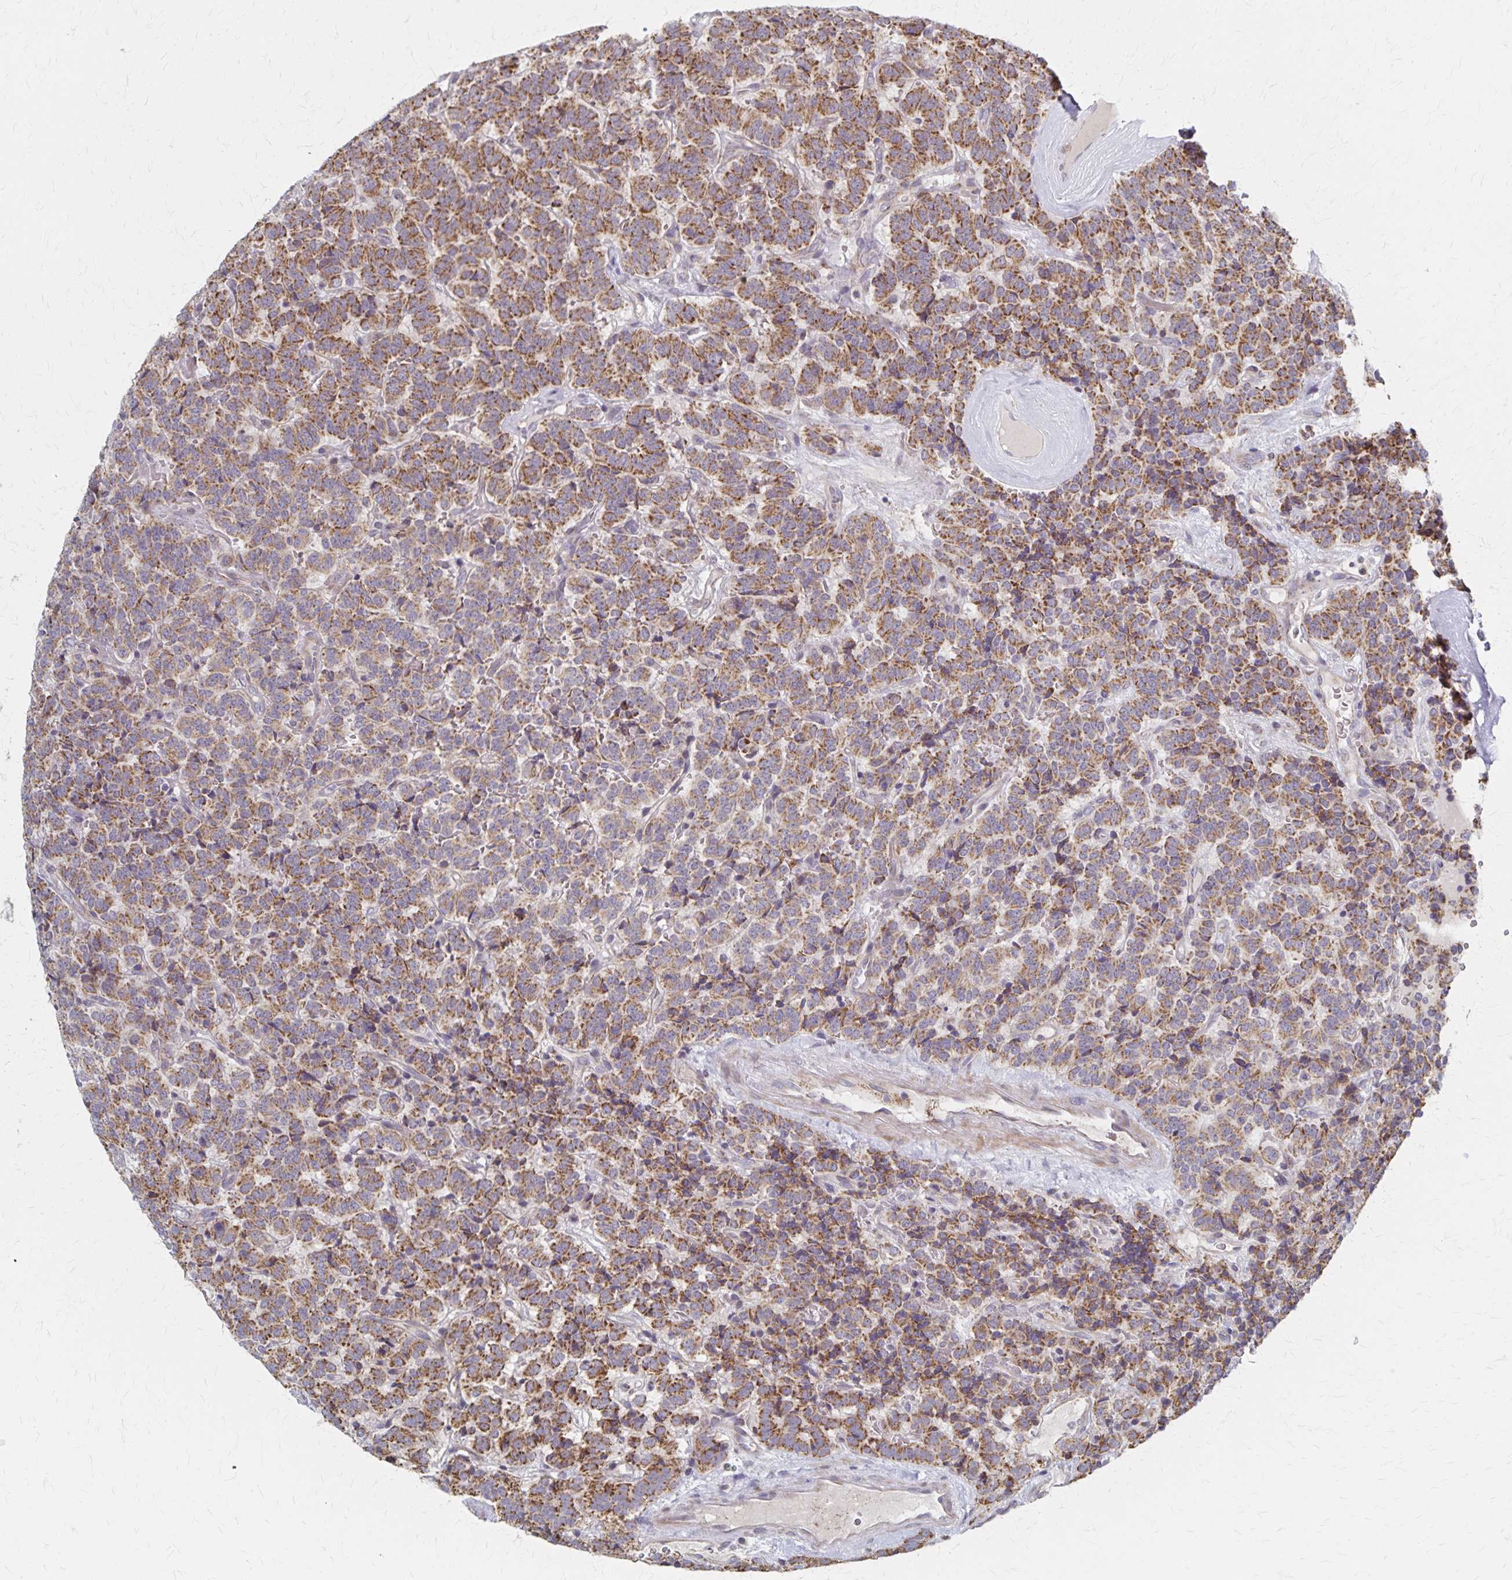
{"staining": {"intensity": "moderate", "quantity": ">75%", "location": "cytoplasmic/membranous"}, "tissue": "carcinoid", "cell_type": "Tumor cells", "image_type": "cancer", "snomed": [{"axis": "morphology", "description": "Carcinoid, malignant, NOS"}, {"axis": "topography", "description": "Pancreas"}], "caption": "Protein staining demonstrates moderate cytoplasmic/membranous positivity in approximately >75% of tumor cells in carcinoid (malignant).", "gene": "DYRK4", "patient": {"sex": "male", "age": 36}}